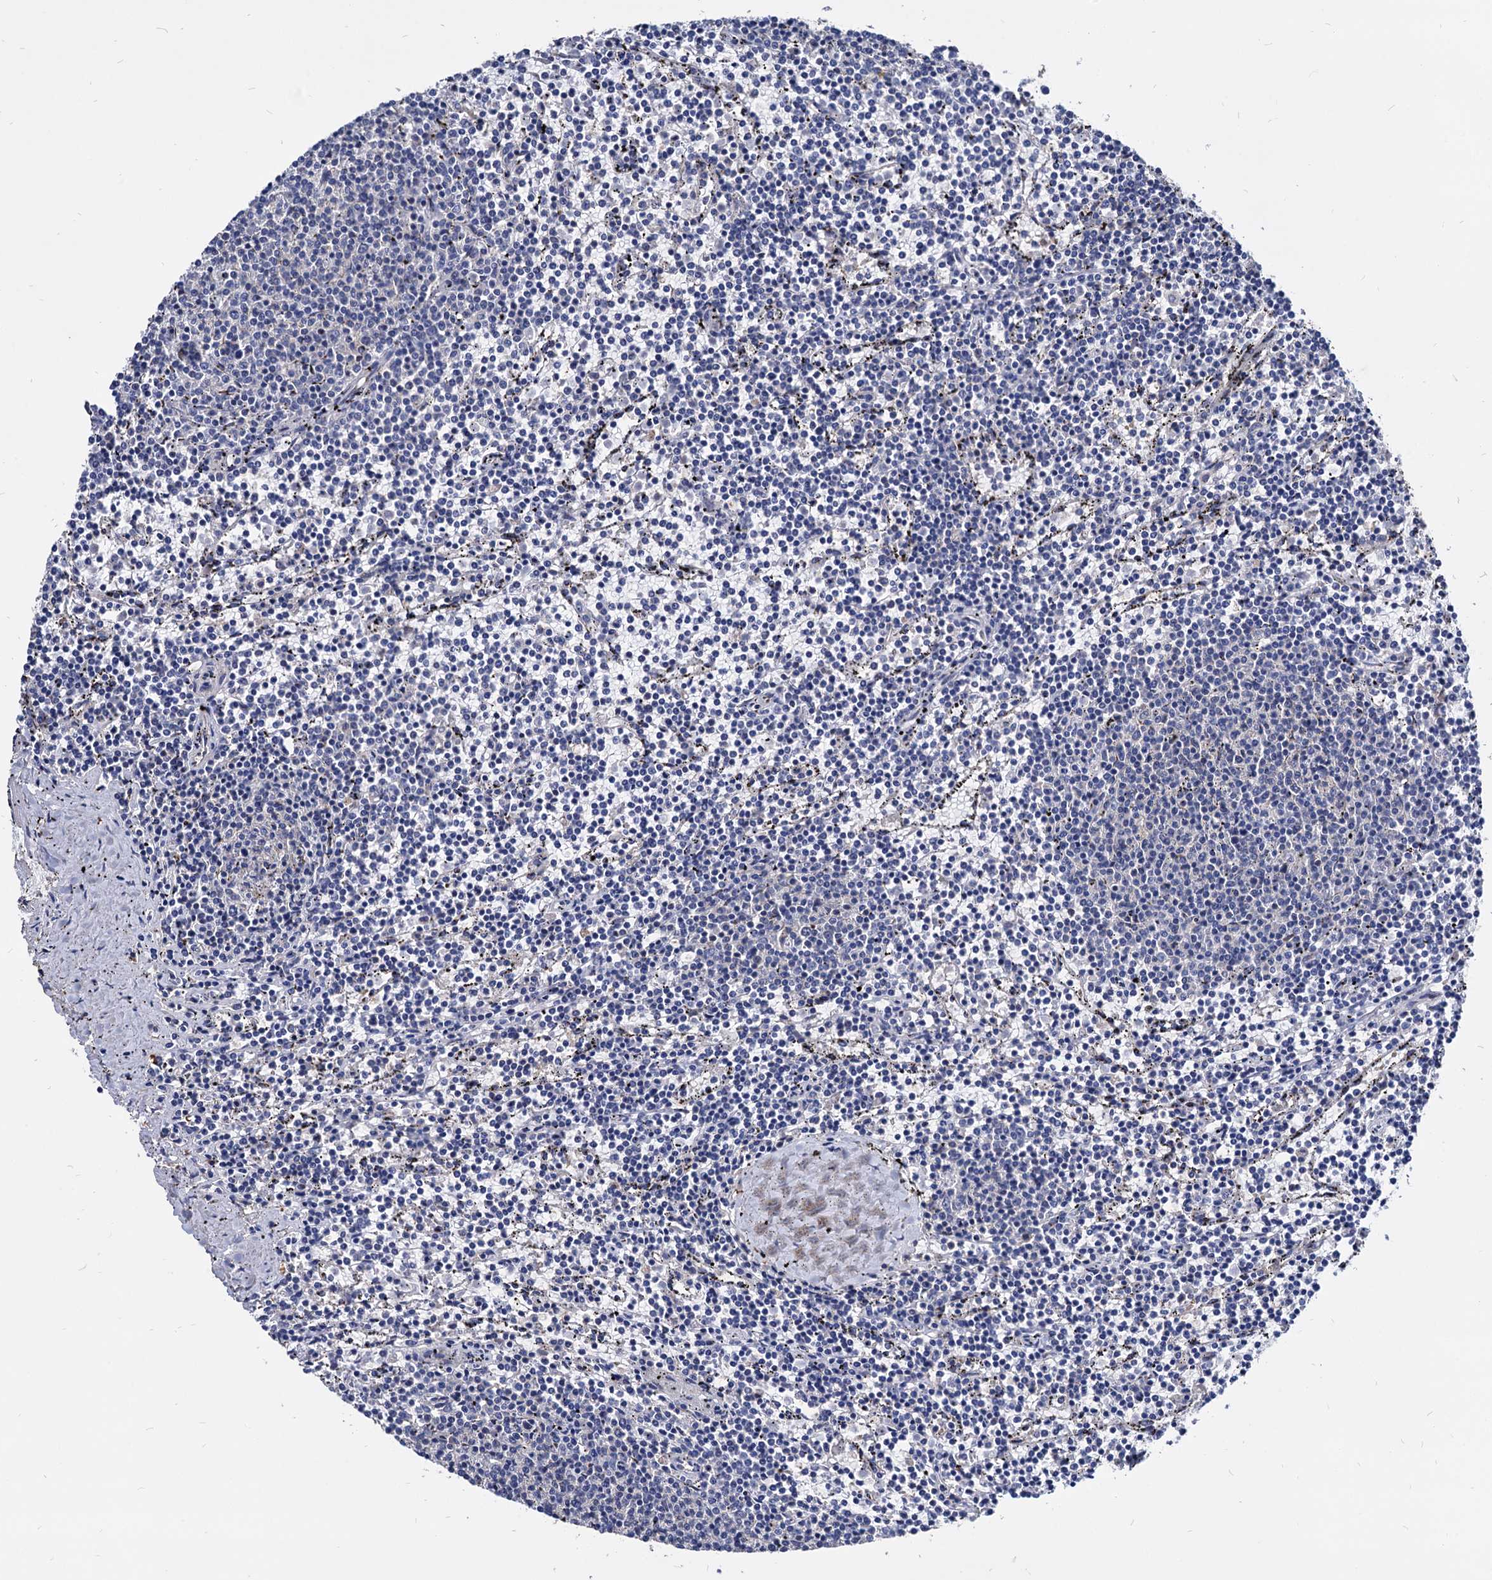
{"staining": {"intensity": "negative", "quantity": "none", "location": "none"}, "tissue": "lymphoma", "cell_type": "Tumor cells", "image_type": "cancer", "snomed": [{"axis": "morphology", "description": "Malignant lymphoma, non-Hodgkin's type, Low grade"}, {"axis": "topography", "description": "Spleen"}], "caption": "The immunohistochemistry histopathology image has no significant positivity in tumor cells of low-grade malignant lymphoma, non-Hodgkin's type tissue.", "gene": "ESD", "patient": {"sex": "female", "age": 50}}